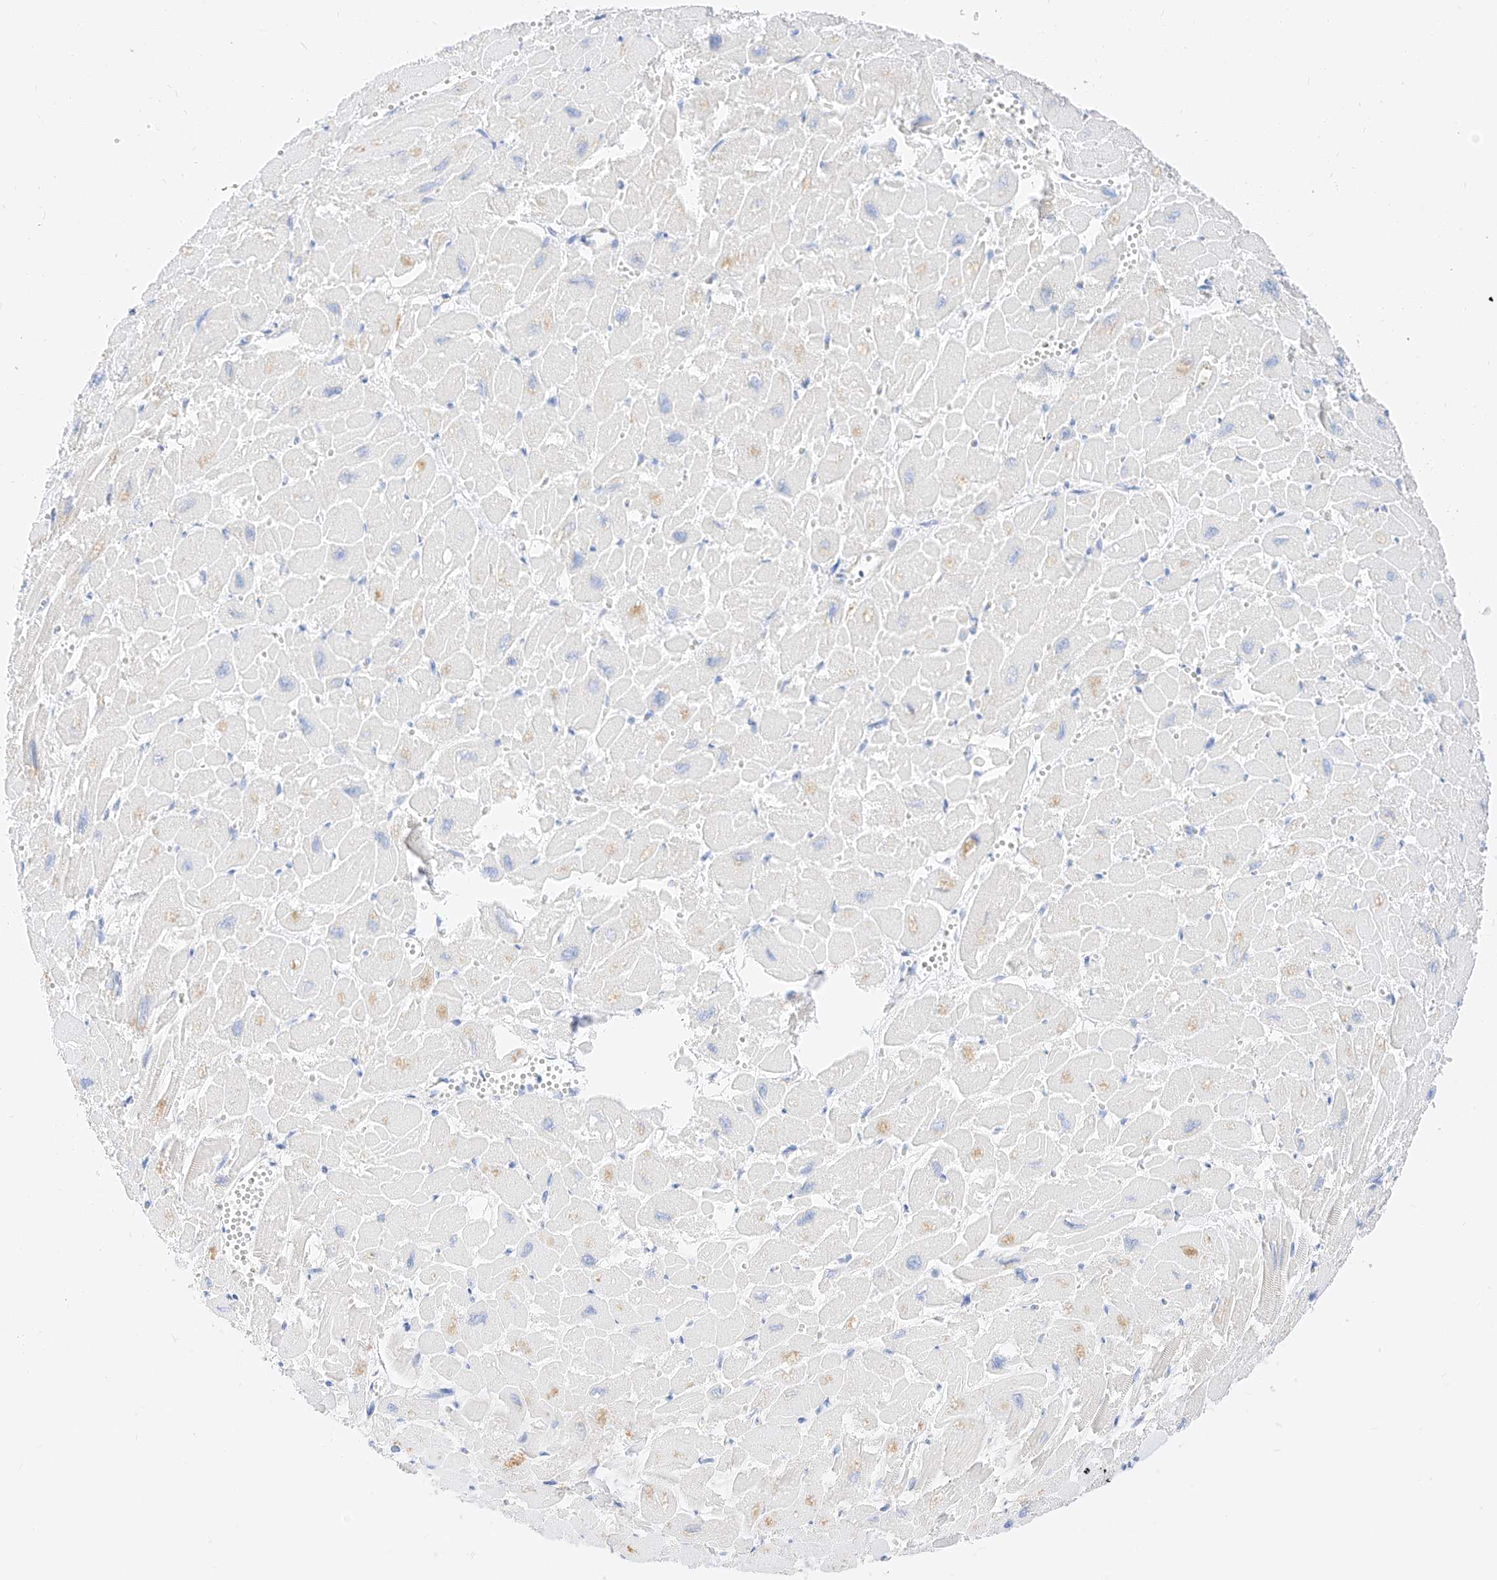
{"staining": {"intensity": "moderate", "quantity": "<25%", "location": "cytoplasmic/membranous"}, "tissue": "heart muscle", "cell_type": "Cardiomyocytes", "image_type": "normal", "snomed": [{"axis": "morphology", "description": "Normal tissue, NOS"}, {"axis": "topography", "description": "Heart"}], "caption": "Brown immunohistochemical staining in normal heart muscle reveals moderate cytoplasmic/membranous expression in approximately <25% of cardiomyocytes.", "gene": "MAP7", "patient": {"sex": "male", "age": 54}}